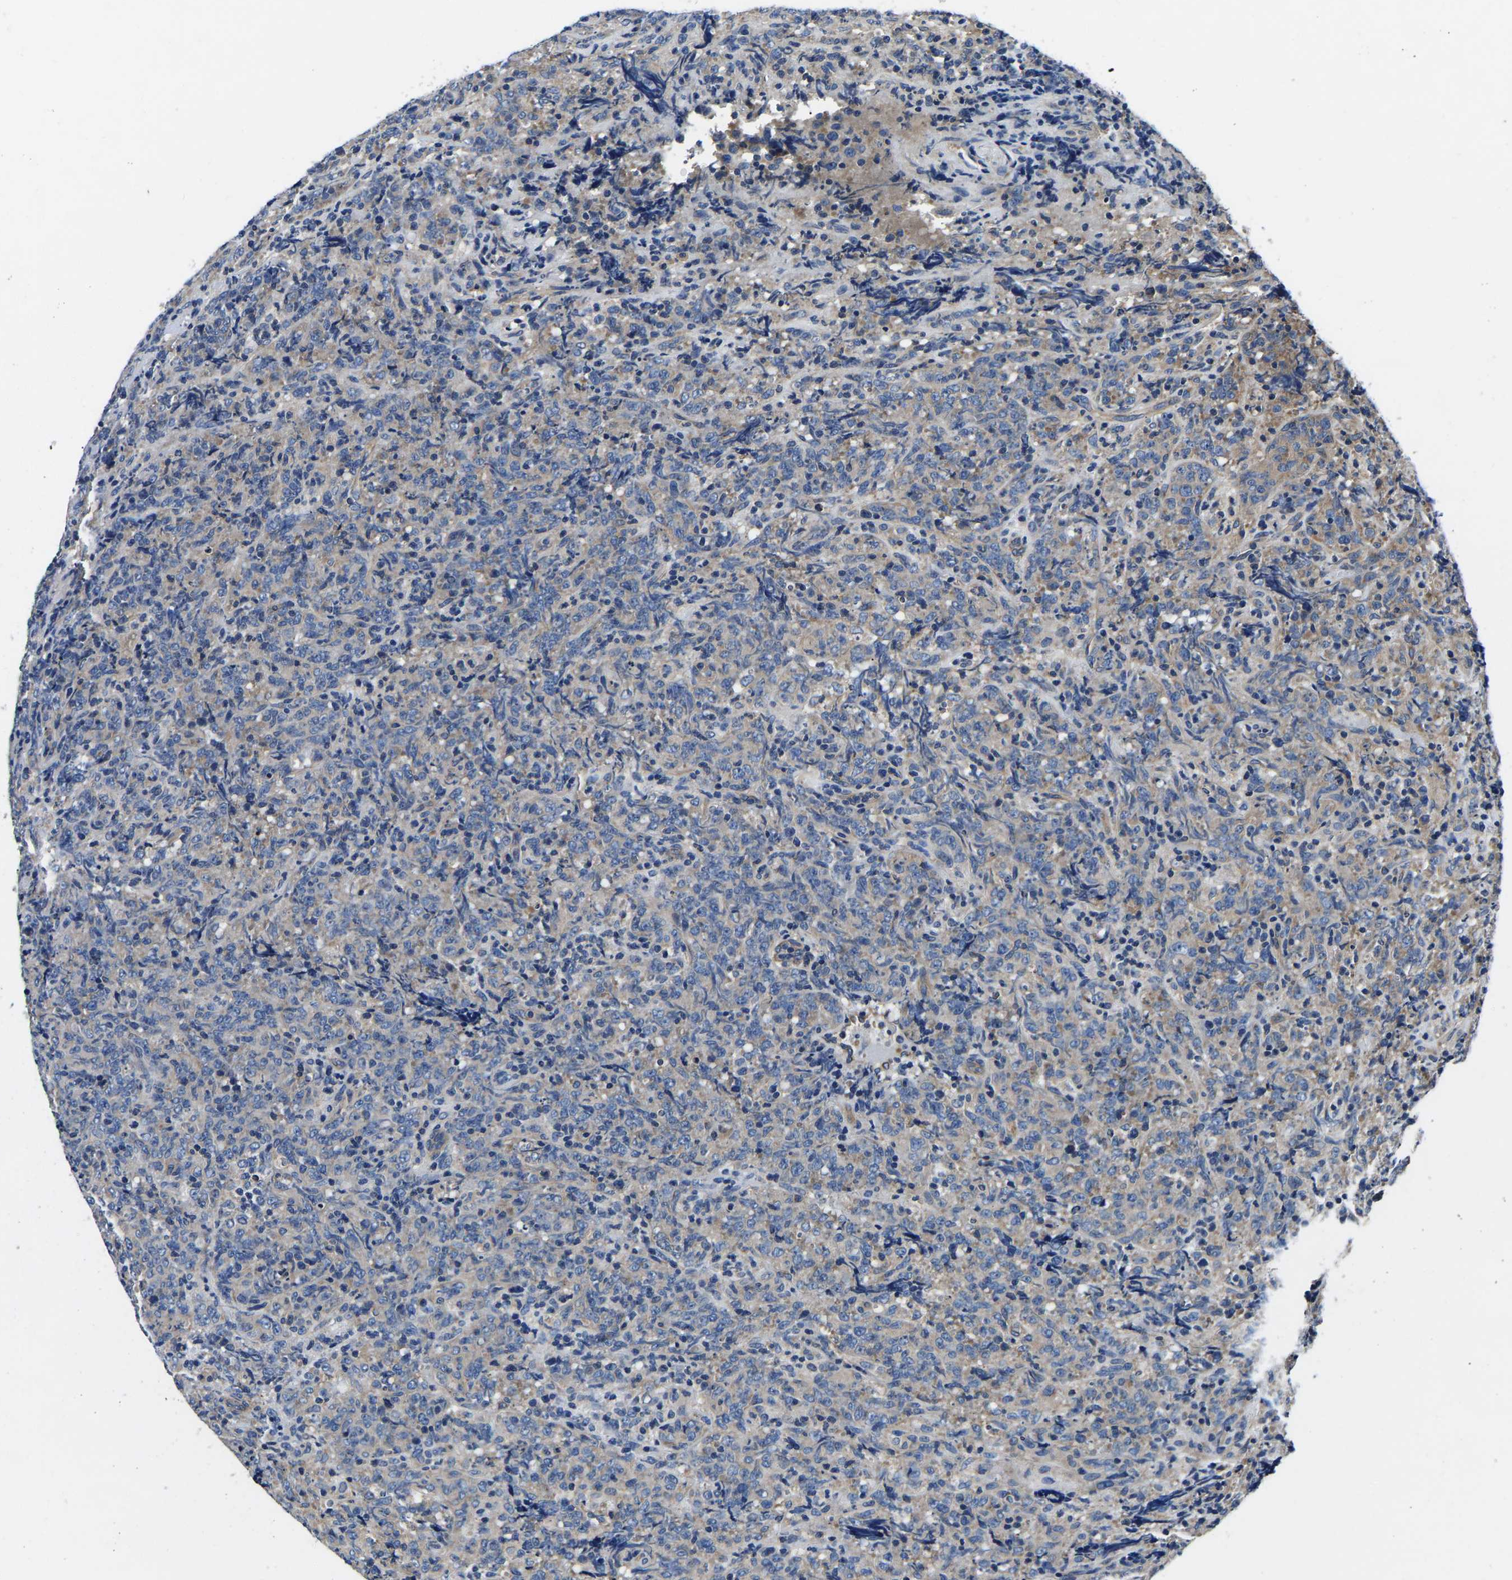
{"staining": {"intensity": "negative", "quantity": "none", "location": "none"}, "tissue": "lymphoma", "cell_type": "Tumor cells", "image_type": "cancer", "snomed": [{"axis": "morphology", "description": "Malignant lymphoma, non-Hodgkin's type, High grade"}, {"axis": "topography", "description": "Tonsil"}], "caption": "A photomicrograph of high-grade malignant lymphoma, non-Hodgkin's type stained for a protein shows no brown staining in tumor cells.", "gene": "SH3GLB1", "patient": {"sex": "female", "age": 36}}